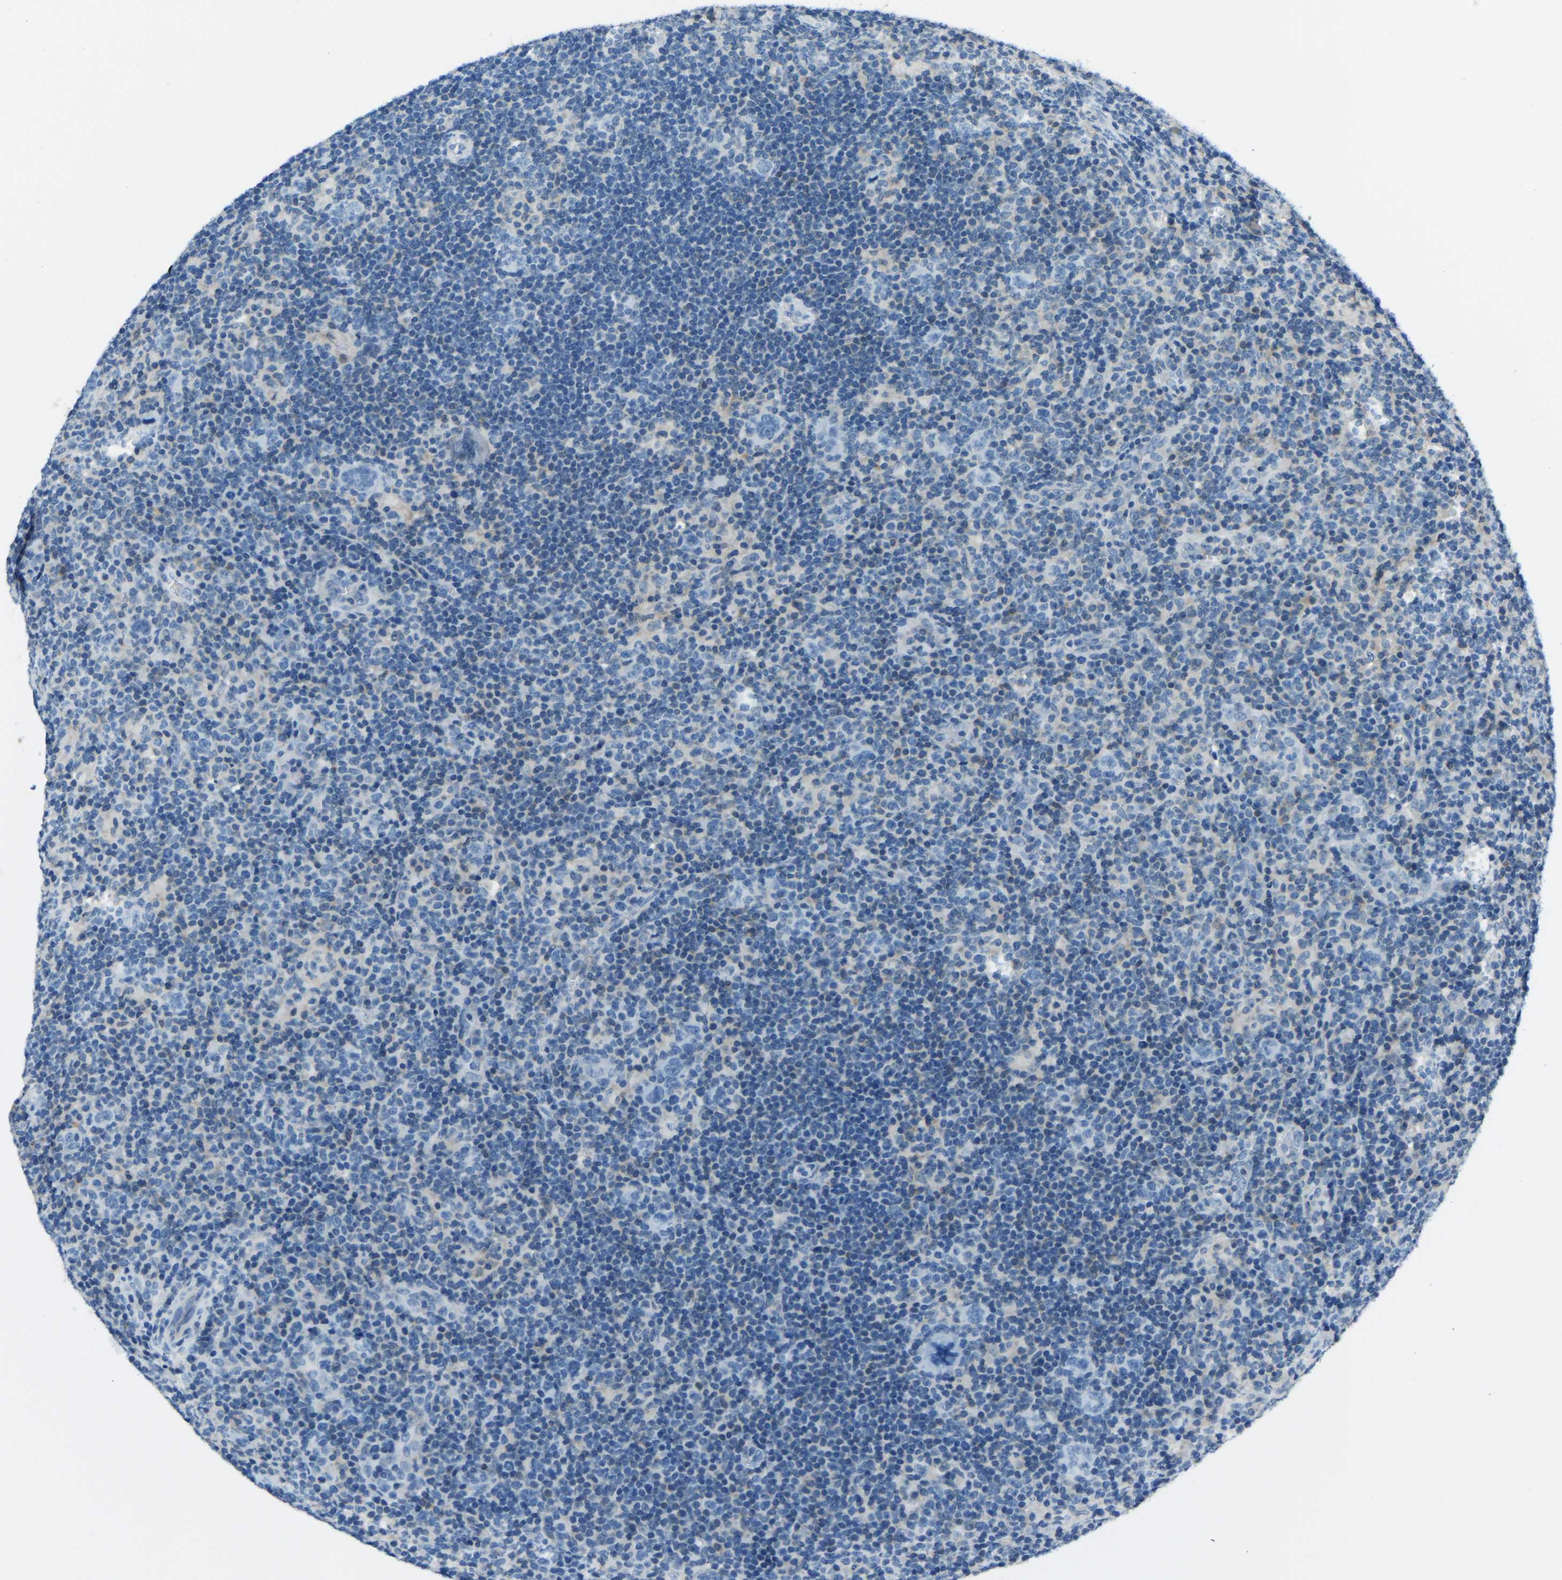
{"staining": {"intensity": "negative", "quantity": "none", "location": "none"}, "tissue": "lymphoma", "cell_type": "Tumor cells", "image_type": "cancer", "snomed": [{"axis": "morphology", "description": "Hodgkin's disease, NOS"}, {"axis": "topography", "description": "Lymph node"}], "caption": "Tumor cells are negative for brown protein staining in lymphoma.", "gene": "XIRP1", "patient": {"sex": "female", "age": 57}}